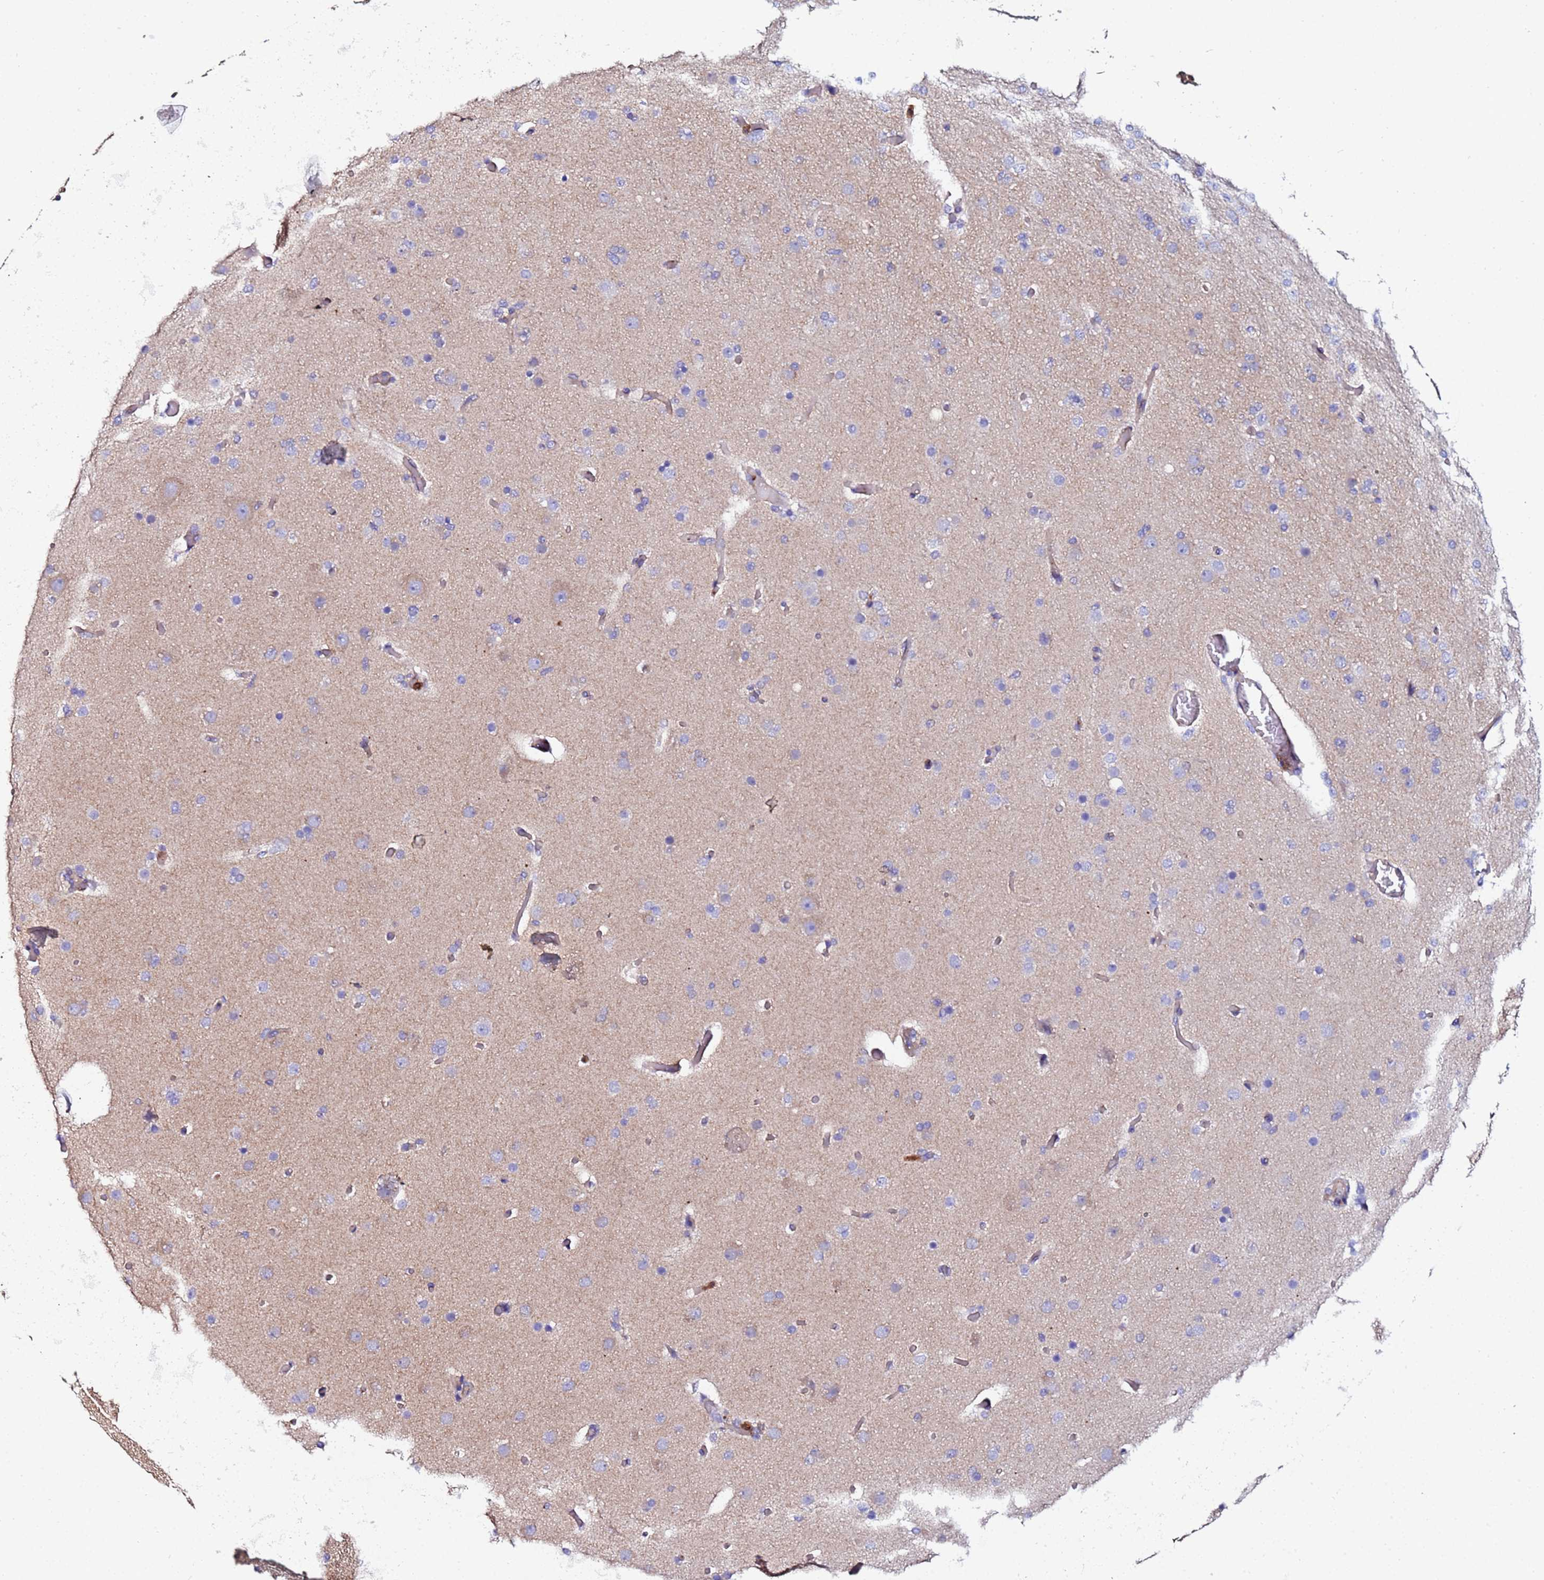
{"staining": {"intensity": "negative", "quantity": "none", "location": "none"}, "tissue": "glioma", "cell_type": "Tumor cells", "image_type": "cancer", "snomed": [{"axis": "morphology", "description": "Glioma, malignant, High grade"}, {"axis": "topography", "description": "Cerebral cortex"}], "caption": "A high-resolution photomicrograph shows immunohistochemistry (IHC) staining of high-grade glioma (malignant), which displays no significant staining in tumor cells.", "gene": "POTEE", "patient": {"sex": "female", "age": 36}}